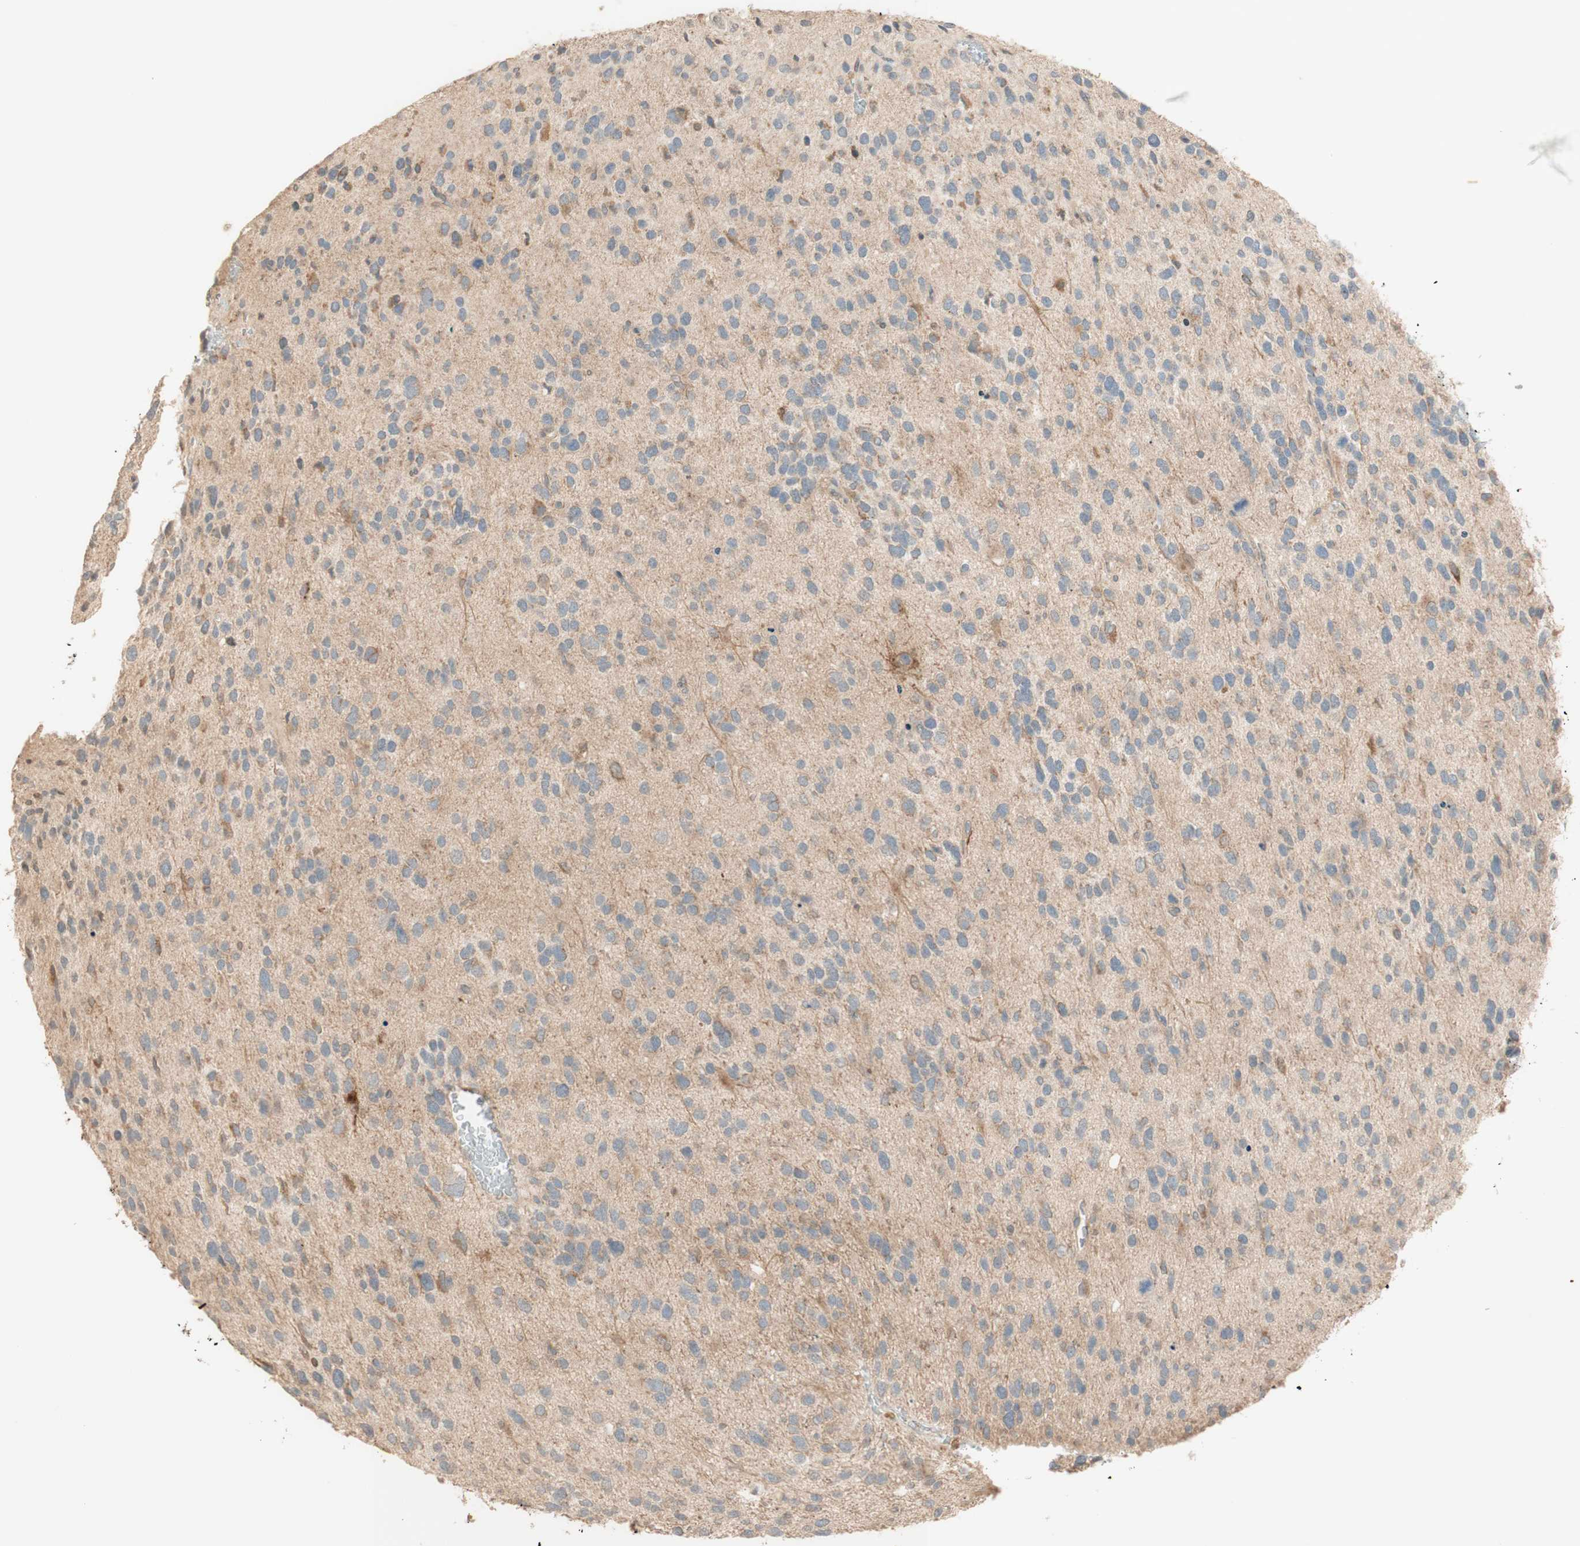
{"staining": {"intensity": "weak", "quantity": ">75%", "location": "cytoplasmic/membranous"}, "tissue": "glioma", "cell_type": "Tumor cells", "image_type": "cancer", "snomed": [{"axis": "morphology", "description": "Glioma, malignant, High grade"}, {"axis": "topography", "description": "Brain"}], "caption": "Immunohistochemical staining of malignant high-grade glioma demonstrates low levels of weak cytoplasmic/membranous protein positivity in about >75% of tumor cells.", "gene": "CLCN2", "patient": {"sex": "female", "age": 58}}